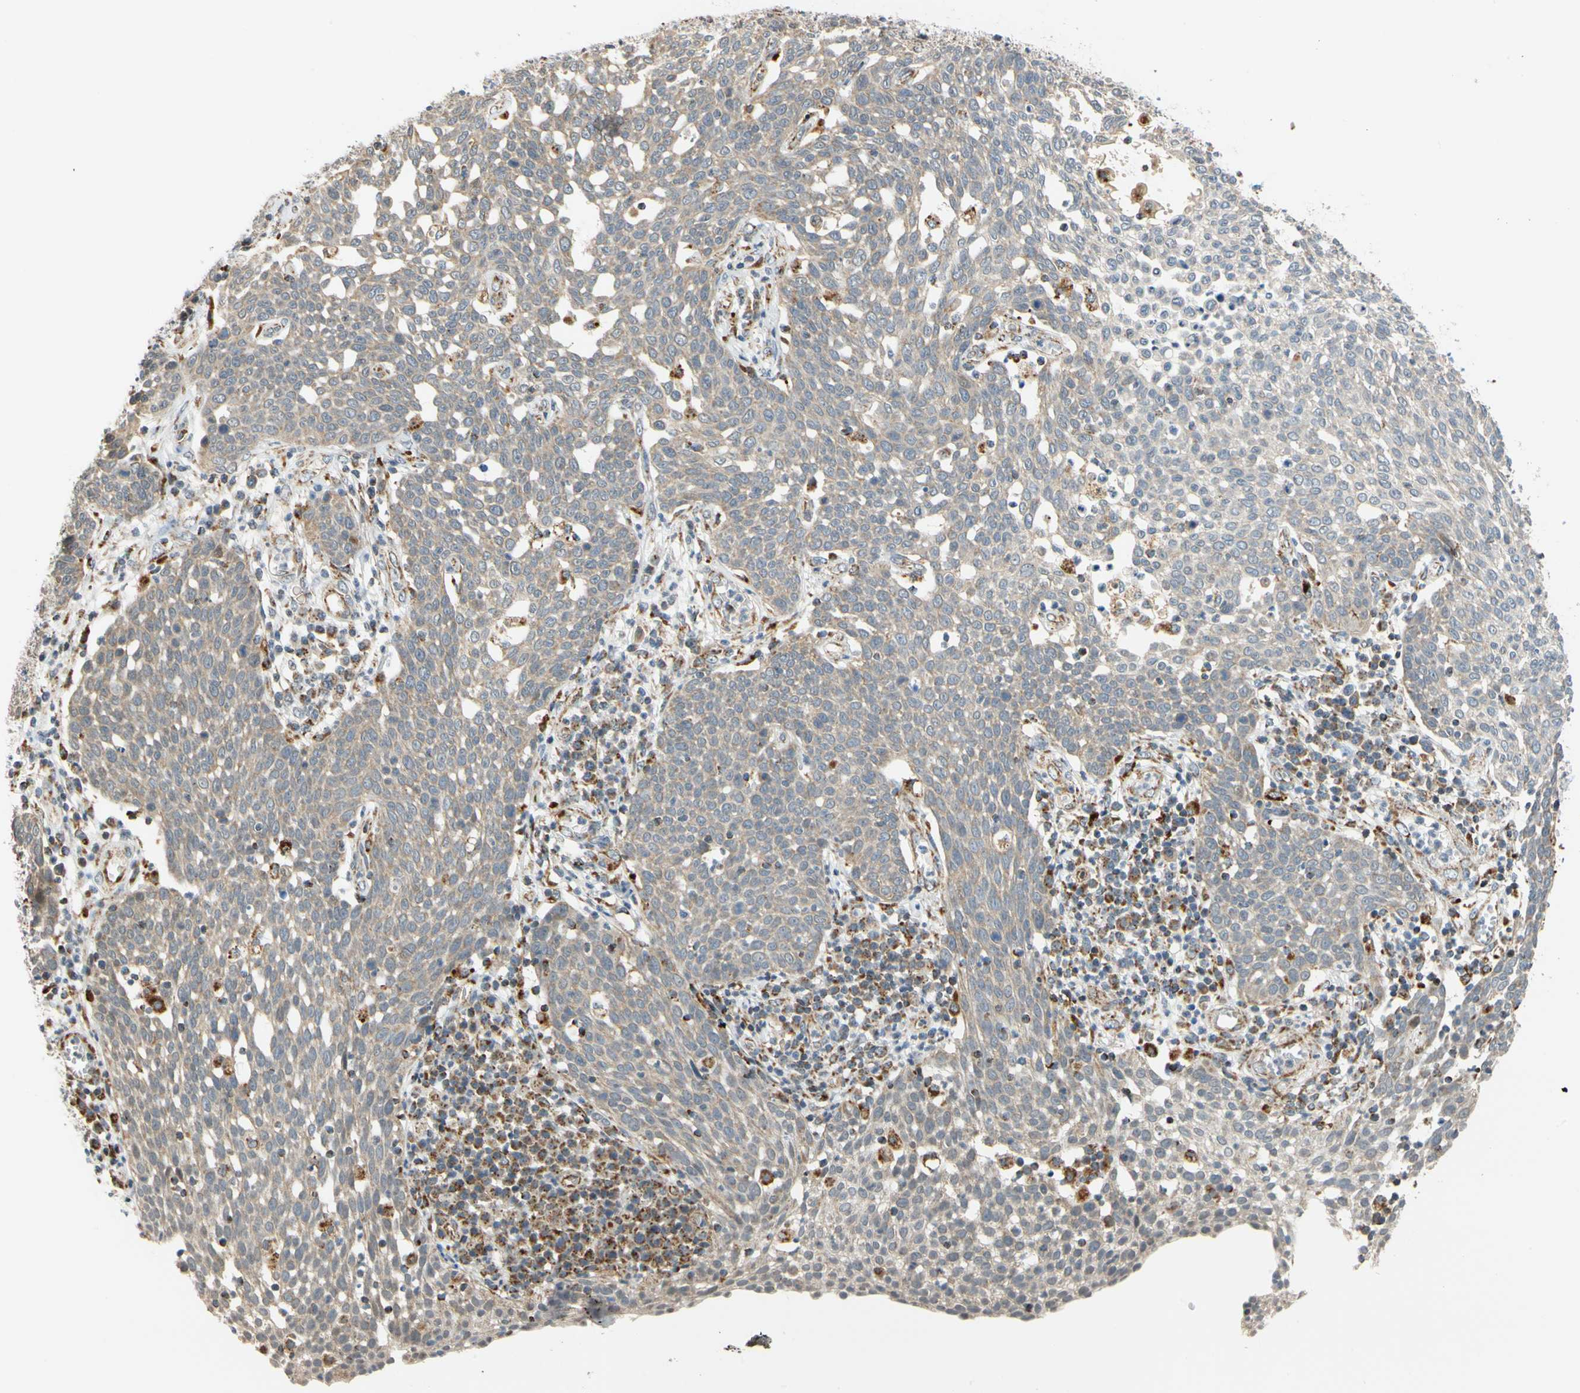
{"staining": {"intensity": "weak", "quantity": "25%-75%", "location": "cytoplasmic/membranous"}, "tissue": "cervical cancer", "cell_type": "Tumor cells", "image_type": "cancer", "snomed": [{"axis": "morphology", "description": "Squamous cell carcinoma, NOS"}, {"axis": "topography", "description": "Cervix"}], "caption": "A photomicrograph of human cervical cancer (squamous cell carcinoma) stained for a protein exhibits weak cytoplasmic/membranous brown staining in tumor cells.", "gene": "SFXN3", "patient": {"sex": "female", "age": 34}}